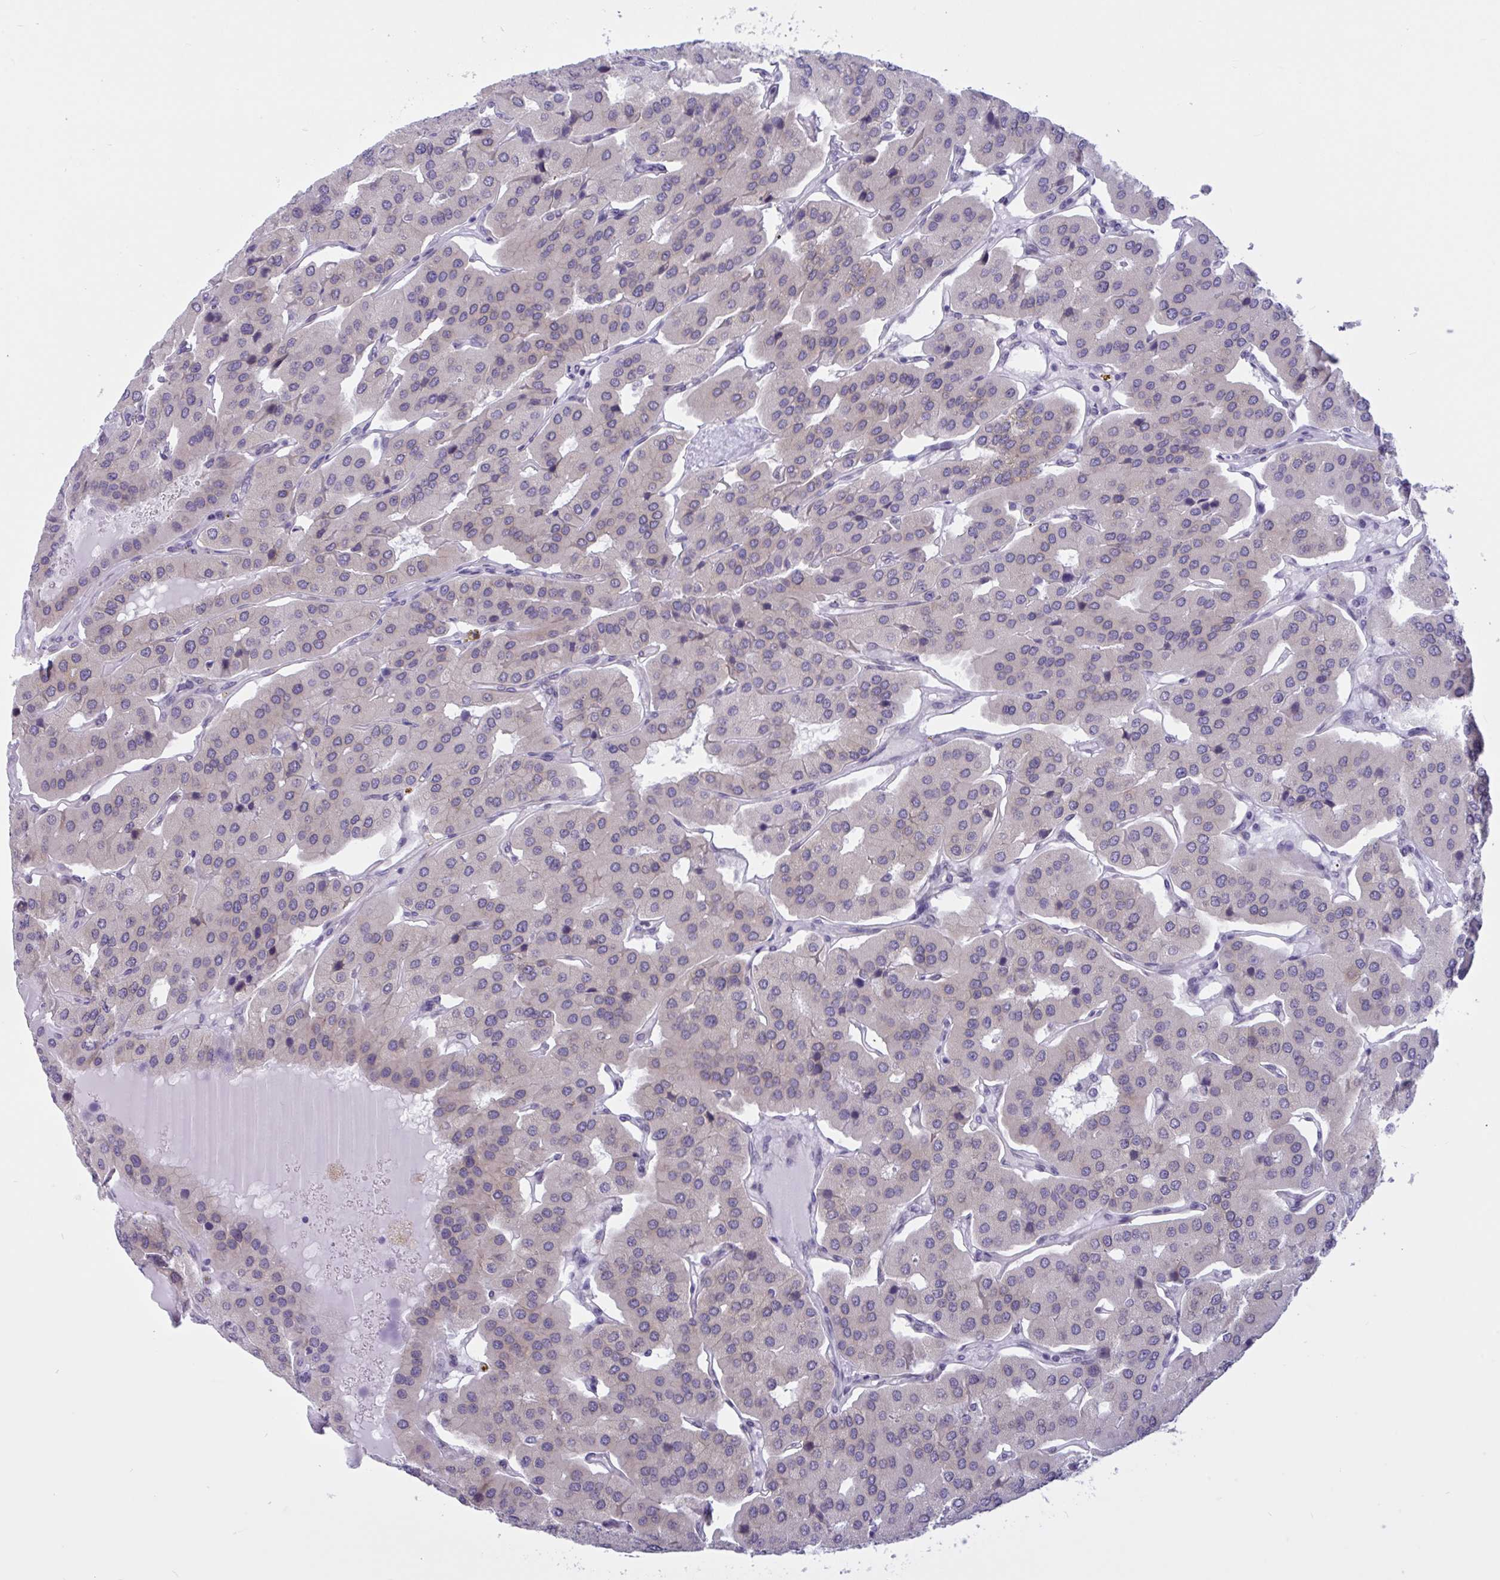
{"staining": {"intensity": "negative", "quantity": "none", "location": "none"}, "tissue": "parathyroid gland", "cell_type": "Glandular cells", "image_type": "normal", "snomed": [{"axis": "morphology", "description": "Normal tissue, NOS"}, {"axis": "morphology", "description": "Adenoma, NOS"}, {"axis": "topography", "description": "Parathyroid gland"}], "caption": "Immunohistochemical staining of benign human parathyroid gland shows no significant positivity in glandular cells.", "gene": "CAMLG", "patient": {"sex": "female", "age": 86}}